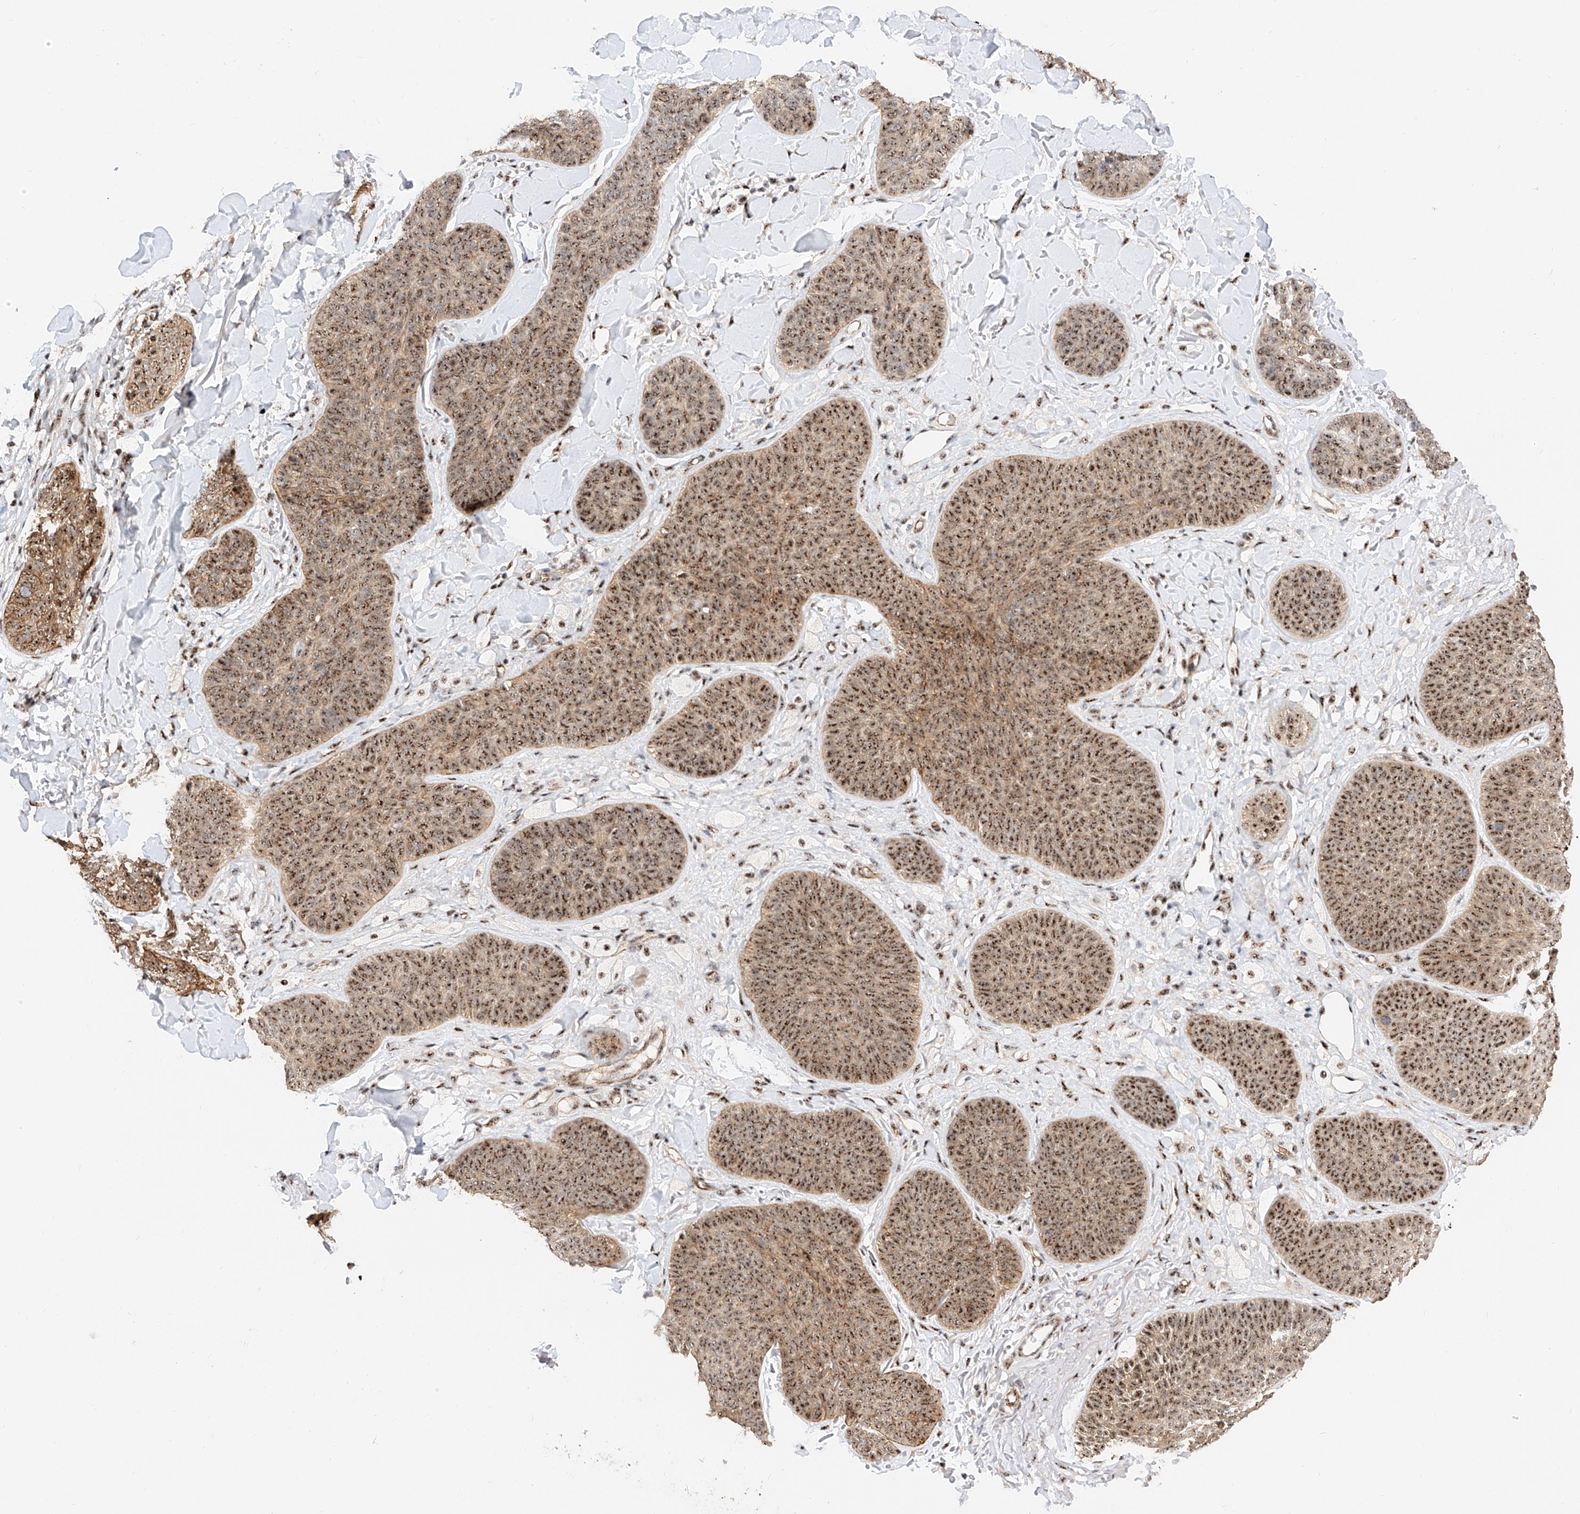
{"staining": {"intensity": "moderate", "quantity": ">75%", "location": "cytoplasmic/membranous,nuclear"}, "tissue": "skin cancer", "cell_type": "Tumor cells", "image_type": "cancer", "snomed": [{"axis": "morphology", "description": "Basal cell carcinoma"}, {"axis": "topography", "description": "Skin"}], "caption": "IHC staining of skin basal cell carcinoma, which reveals medium levels of moderate cytoplasmic/membranous and nuclear staining in approximately >75% of tumor cells indicating moderate cytoplasmic/membranous and nuclear protein expression. The staining was performed using DAB (brown) for protein detection and nuclei were counterstained in hematoxylin (blue).", "gene": "ATXN7L2", "patient": {"sex": "male", "age": 85}}